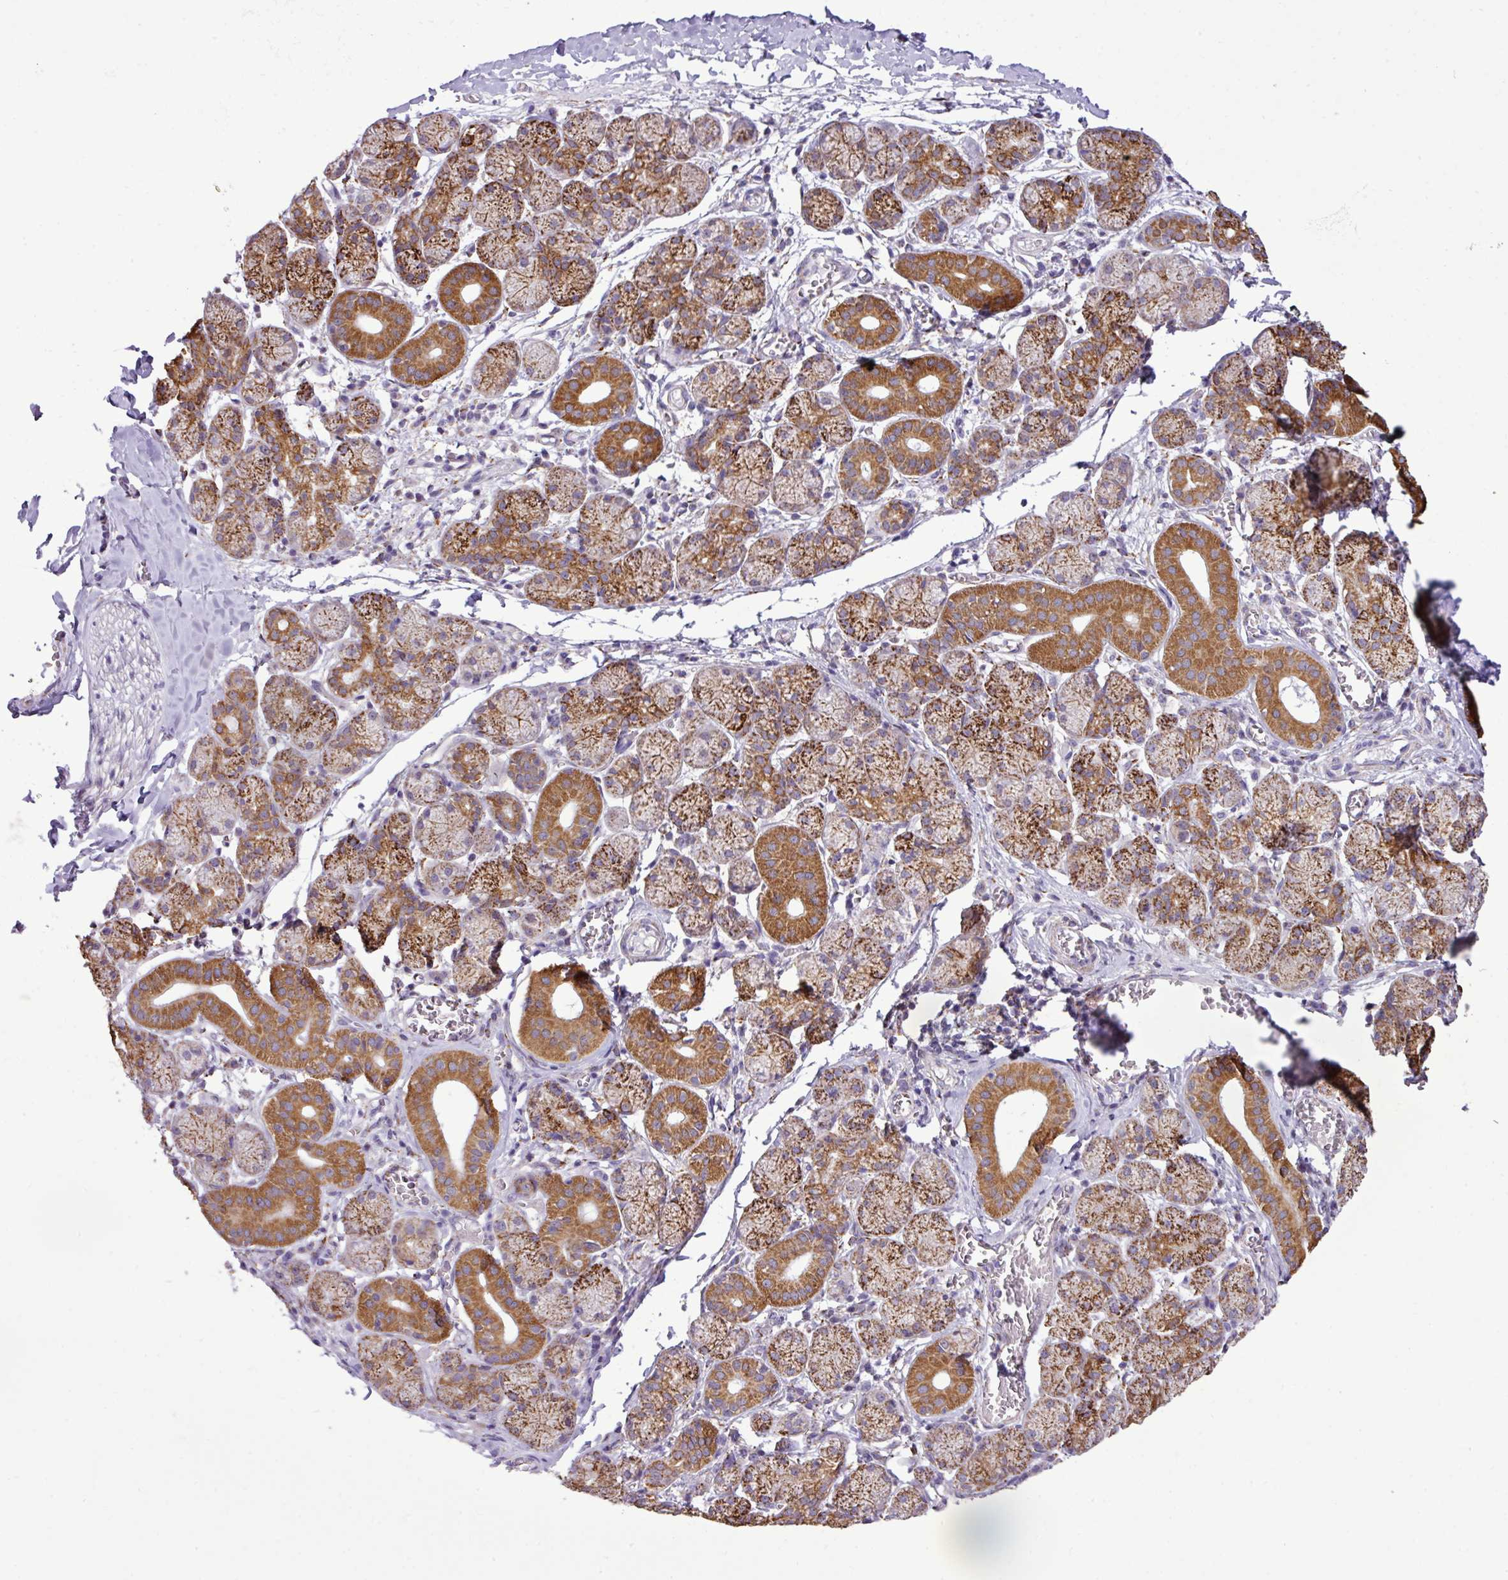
{"staining": {"intensity": "strong", "quantity": "25%-75%", "location": "cytoplasmic/membranous"}, "tissue": "salivary gland", "cell_type": "Glandular cells", "image_type": "normal", "snomed": [{"axis": "morphology", "description": "Normal tissue, NOS"}, {"axis": "topography", "description": "Salivary gland"}], "caption": "This photomicrograph exhibits immunohistochemistry staining of normal human salivary gland, with high strong cytoplasmic/membranous positivity in about 25%-75% of glandular cells.", "gene": "SGPP1", "patient": {"sex": "female", "age": 24}}